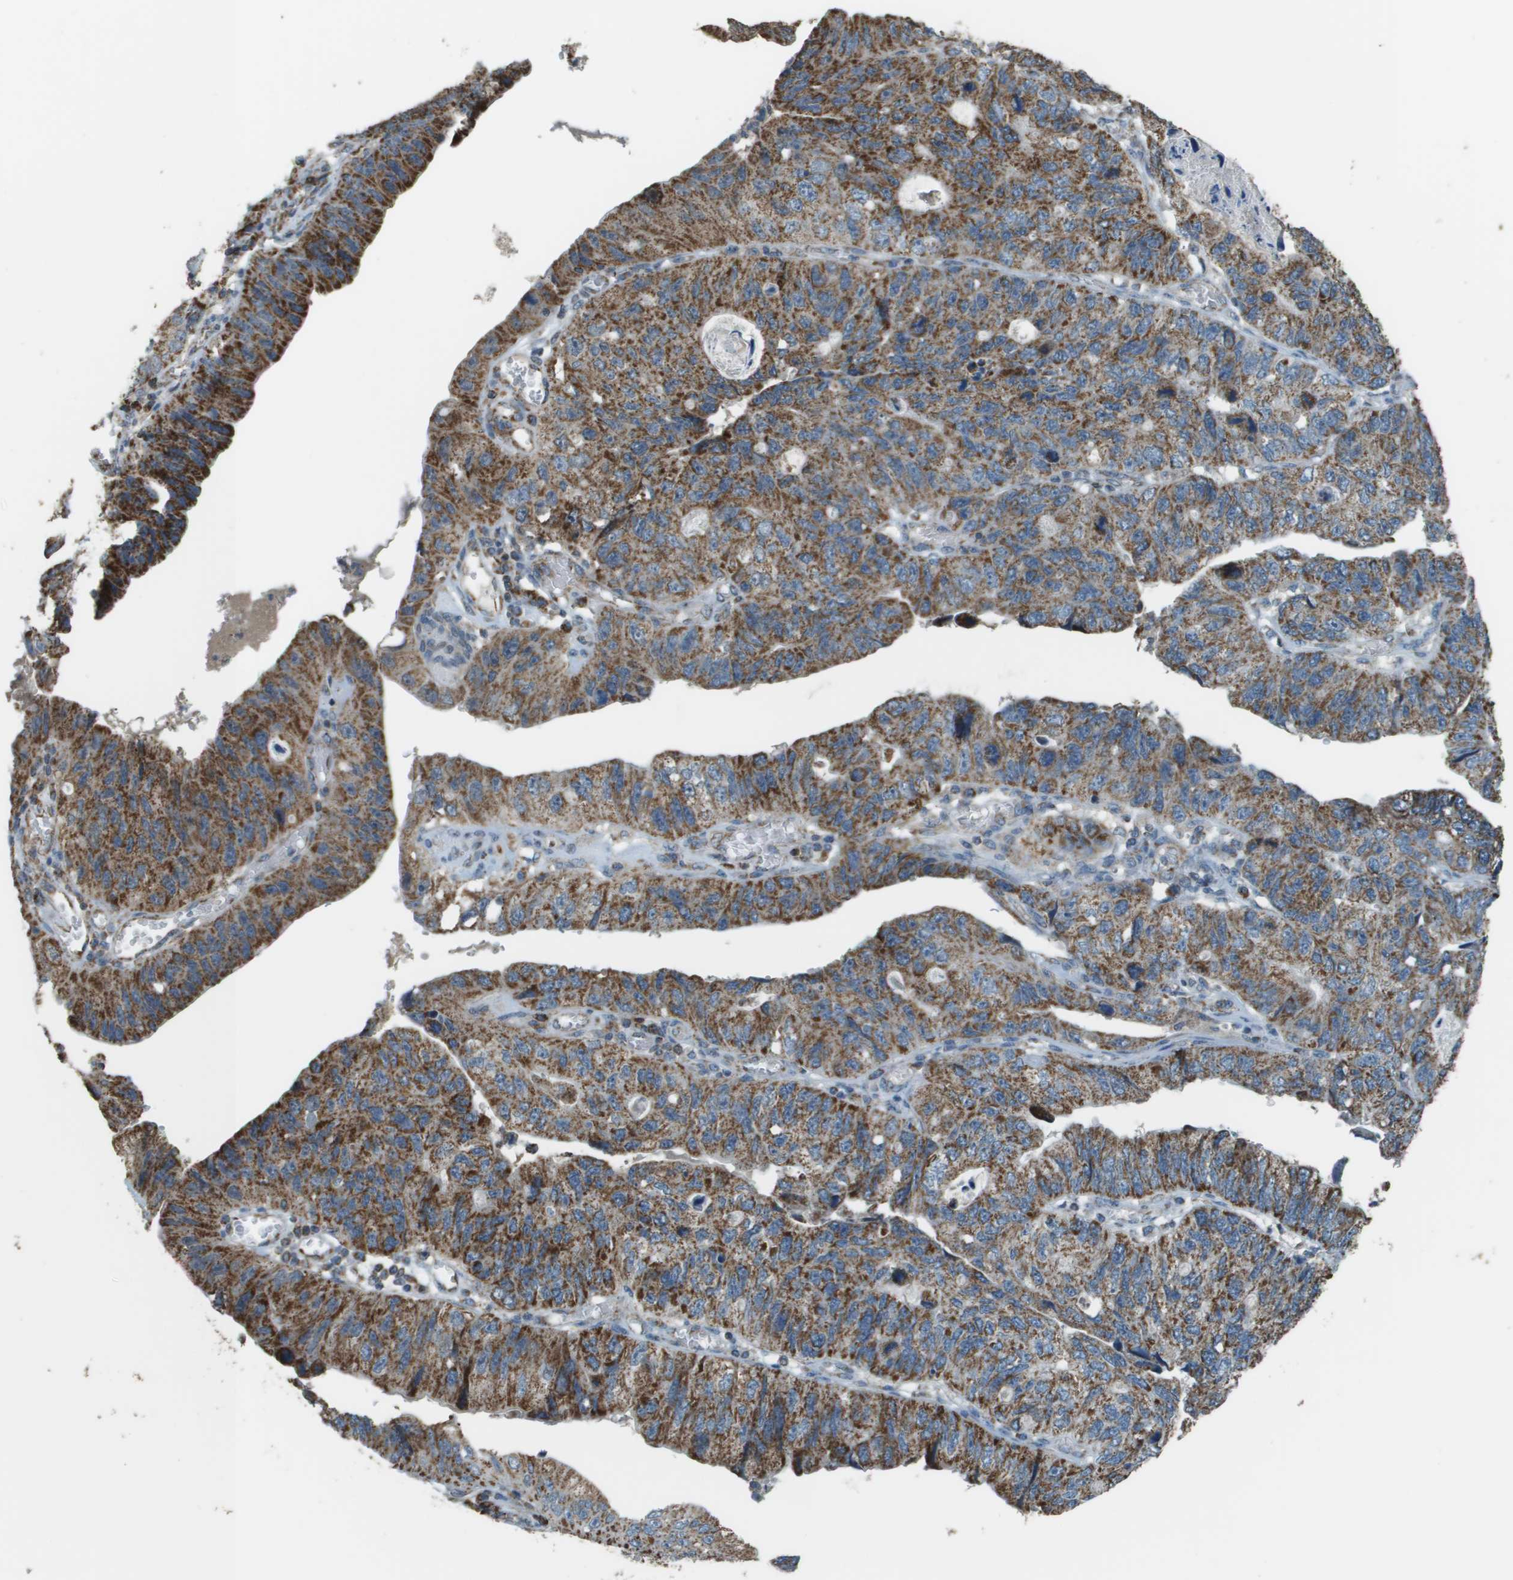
{"staining": {"intensity": "moderate", "quantity": ">75%", "location": "cytoplasmic/membranous"}, "tissue": "stomach cancer", "cell_type": "Tumor cells", "image_type": "cancer", "snomed": [{"axis": "morphology", "description": "Adenocarcinoma, NOS"}, {"axis": "topography", "description": "Stomach"}], "caption": "Moderate cytoplasmic/membranous protein expression is identified in approximately >75% of tumor cells in stomach cancer.", "gene": "FH", "patient": {"sex": "male", "age": 59}}